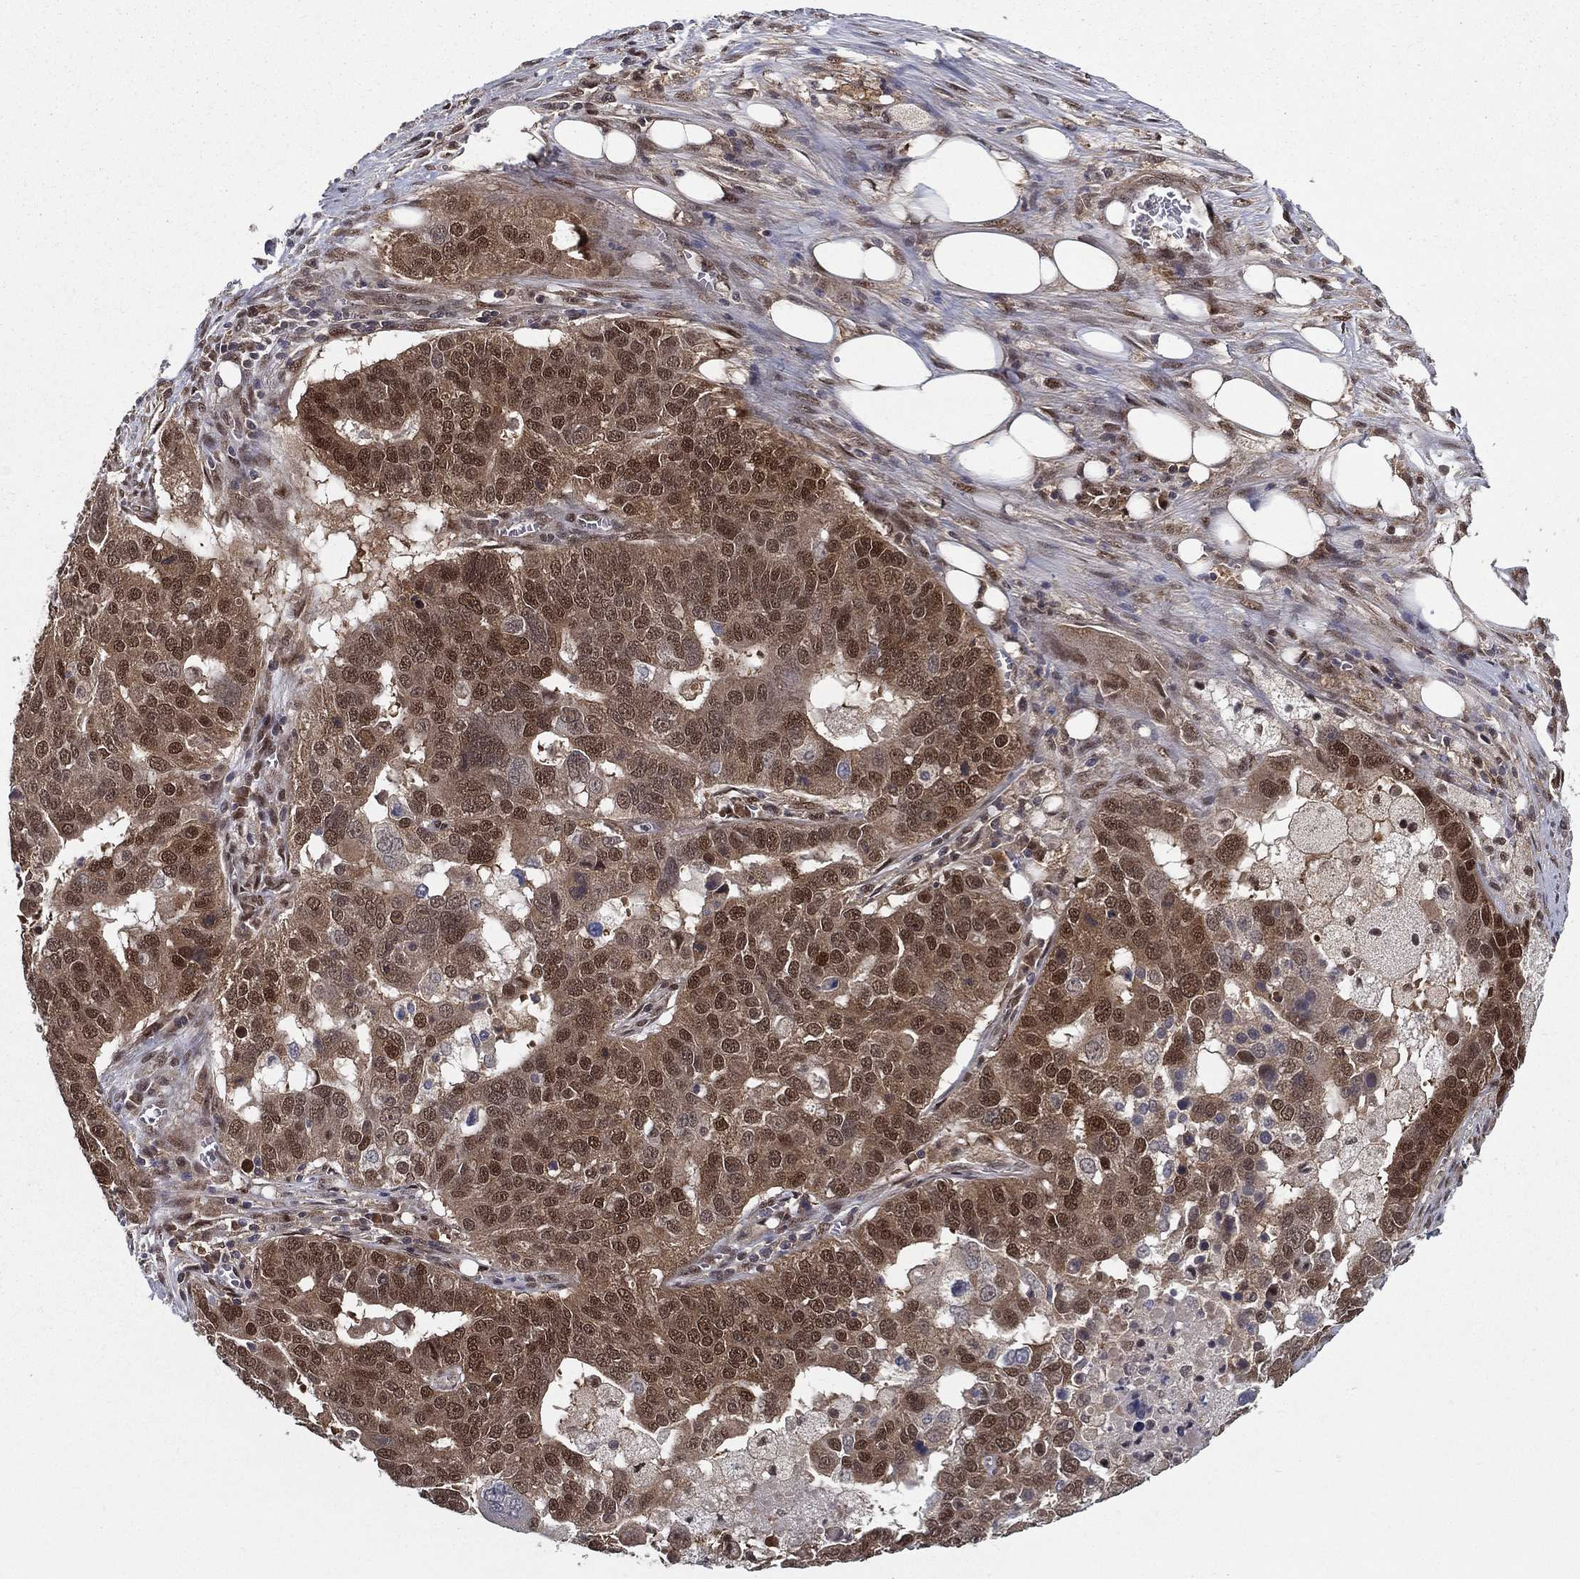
{"staining": {"intensity": "moderate", "quantity": "25%-75%", "location": "cytoplasmic/membranous,nuclear"}, "tissue": "ovarian cancer", "cell_type": "Tumor cells", "image_type": "cancer", "snomed": [{"axis": "morphology", "description": "Carcinoma, endometroid"}, {"axis": "topography", "description": "Soft tissue"}, {"axis": "topography", "description": "Ovary"}], "caption": "Immunohistochemistry (IHC) of endometroid carcinoma (ovarian) shows medium levels of moderate cytoplasmic/membranous and nuclear expression in approximately 25%-75% of tumor cells.", "gene": "CARM1", "patient": {"sex": "female", "age": 52}}